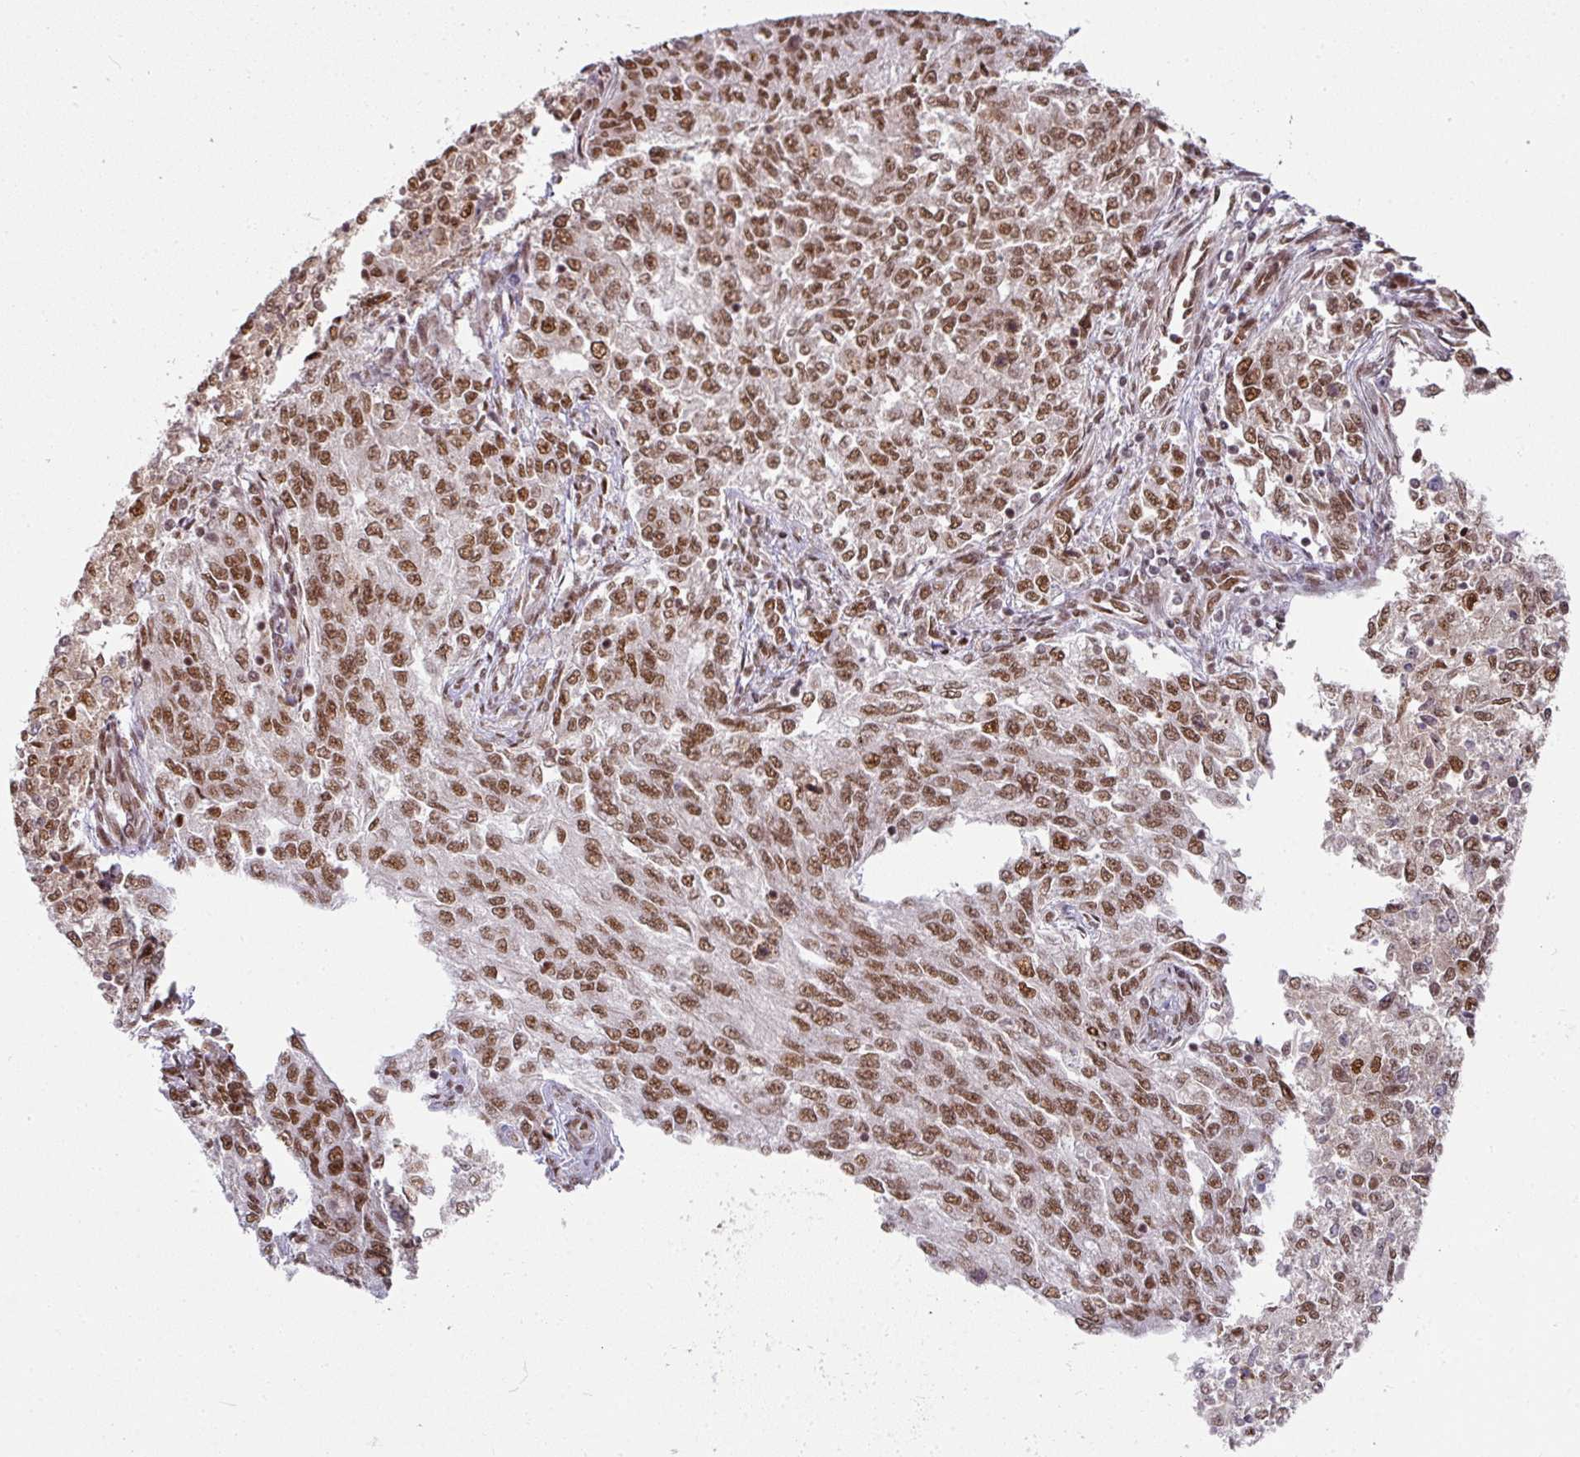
{"staining": {"intensity": "strong", "quantity": ">75%", "location": "nuclear"}, "tissue": "endometrial cancer", "cell_type": "Tumor cells", "image_type": "cancer", "snomed": [{"axis": "morphology", "description": "Adenocarcinoma, NOS"}, {"axis": "topography", "description": "Endometrium"}], "caption": "Protein staining exhibits strong nuclear expression in about >75% of tumor cells in endometrial cancer (adenocarcinoma).", "gene": "NCOA5", "patient": {"sex": "female", "age": 50}}